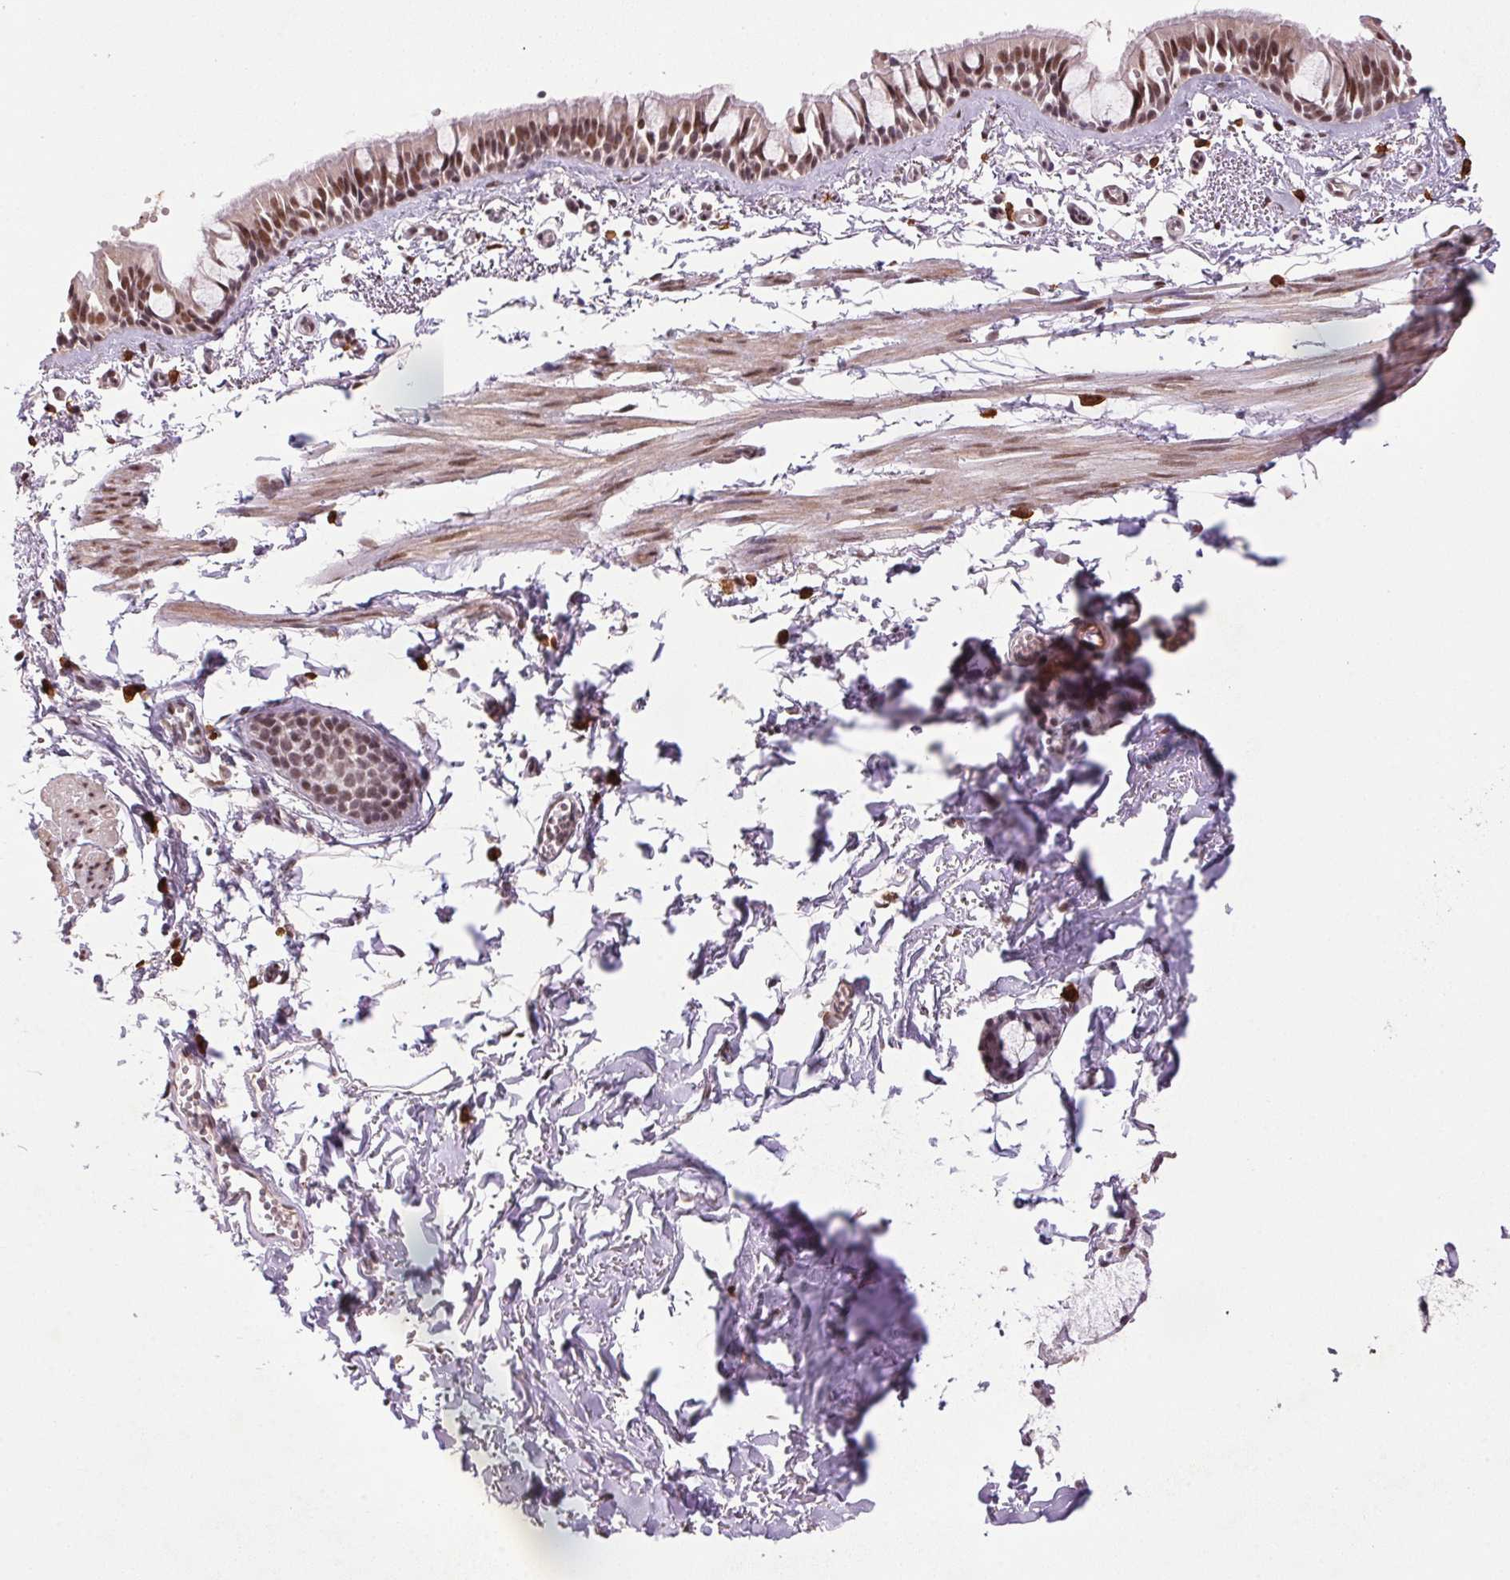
{"staining": {"intensity": "moderate", "quantity": ">75%", "location": "nuclear"}, "tissue": "bronchus", "cell_type": "Respiratory epithelial cells", "image_type": "normal", "snomed": [{"axis": "morphology", "description": "Normal tissue, NOS"}, {"axis": "topography", "description": "Bronchus"}], "caption": "Immunohistochemistry micrograph of normal bronchus: bronchus stained using immunohistochemistry shows medium levels of moderate protein expression localized specifically in the nuclear of respiratory epithelial cells, appearing as a nuclear brown color.", "gene": "ZBTB4", "patient": {"sex": "female", "age": 59}}